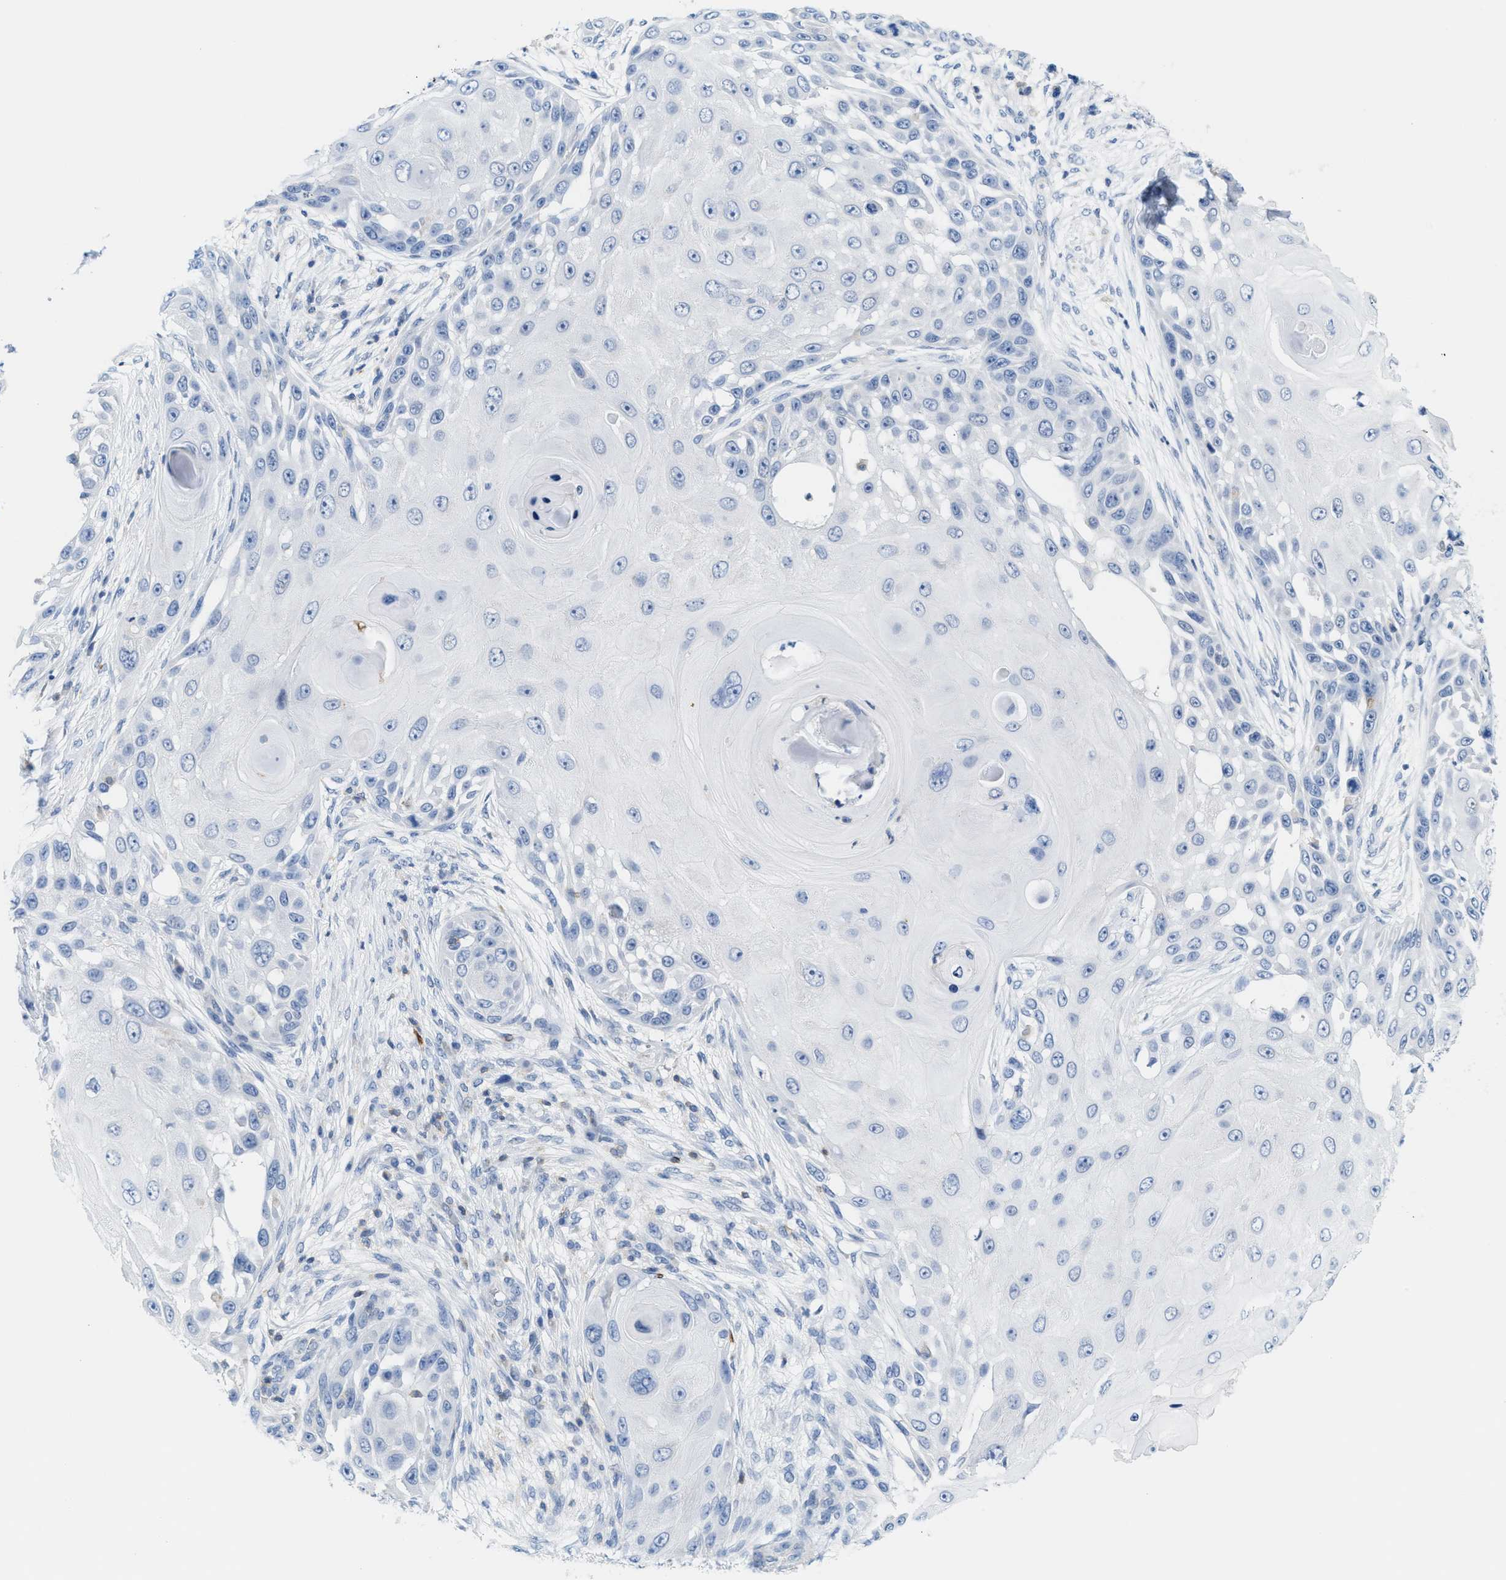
{"staining": {"intensity": "negative", "quantity": "none", "location": "none"}, "tissue": "skin cancer", "cell_type": "Tumor cells", "image_type": "cancer", "snomed": [{"axis": "morphology", "description": "Squamous cell carcinoma, NOS"}, {"axis": "topography", "description": "Skin"}], "caption": "Squamous cell carcinoma (skin) was stained to show a protein in brown. There is no significant positivity in tumor cells.", "gene": "IL16", "patient": {"sex": "female", "age": 44}}